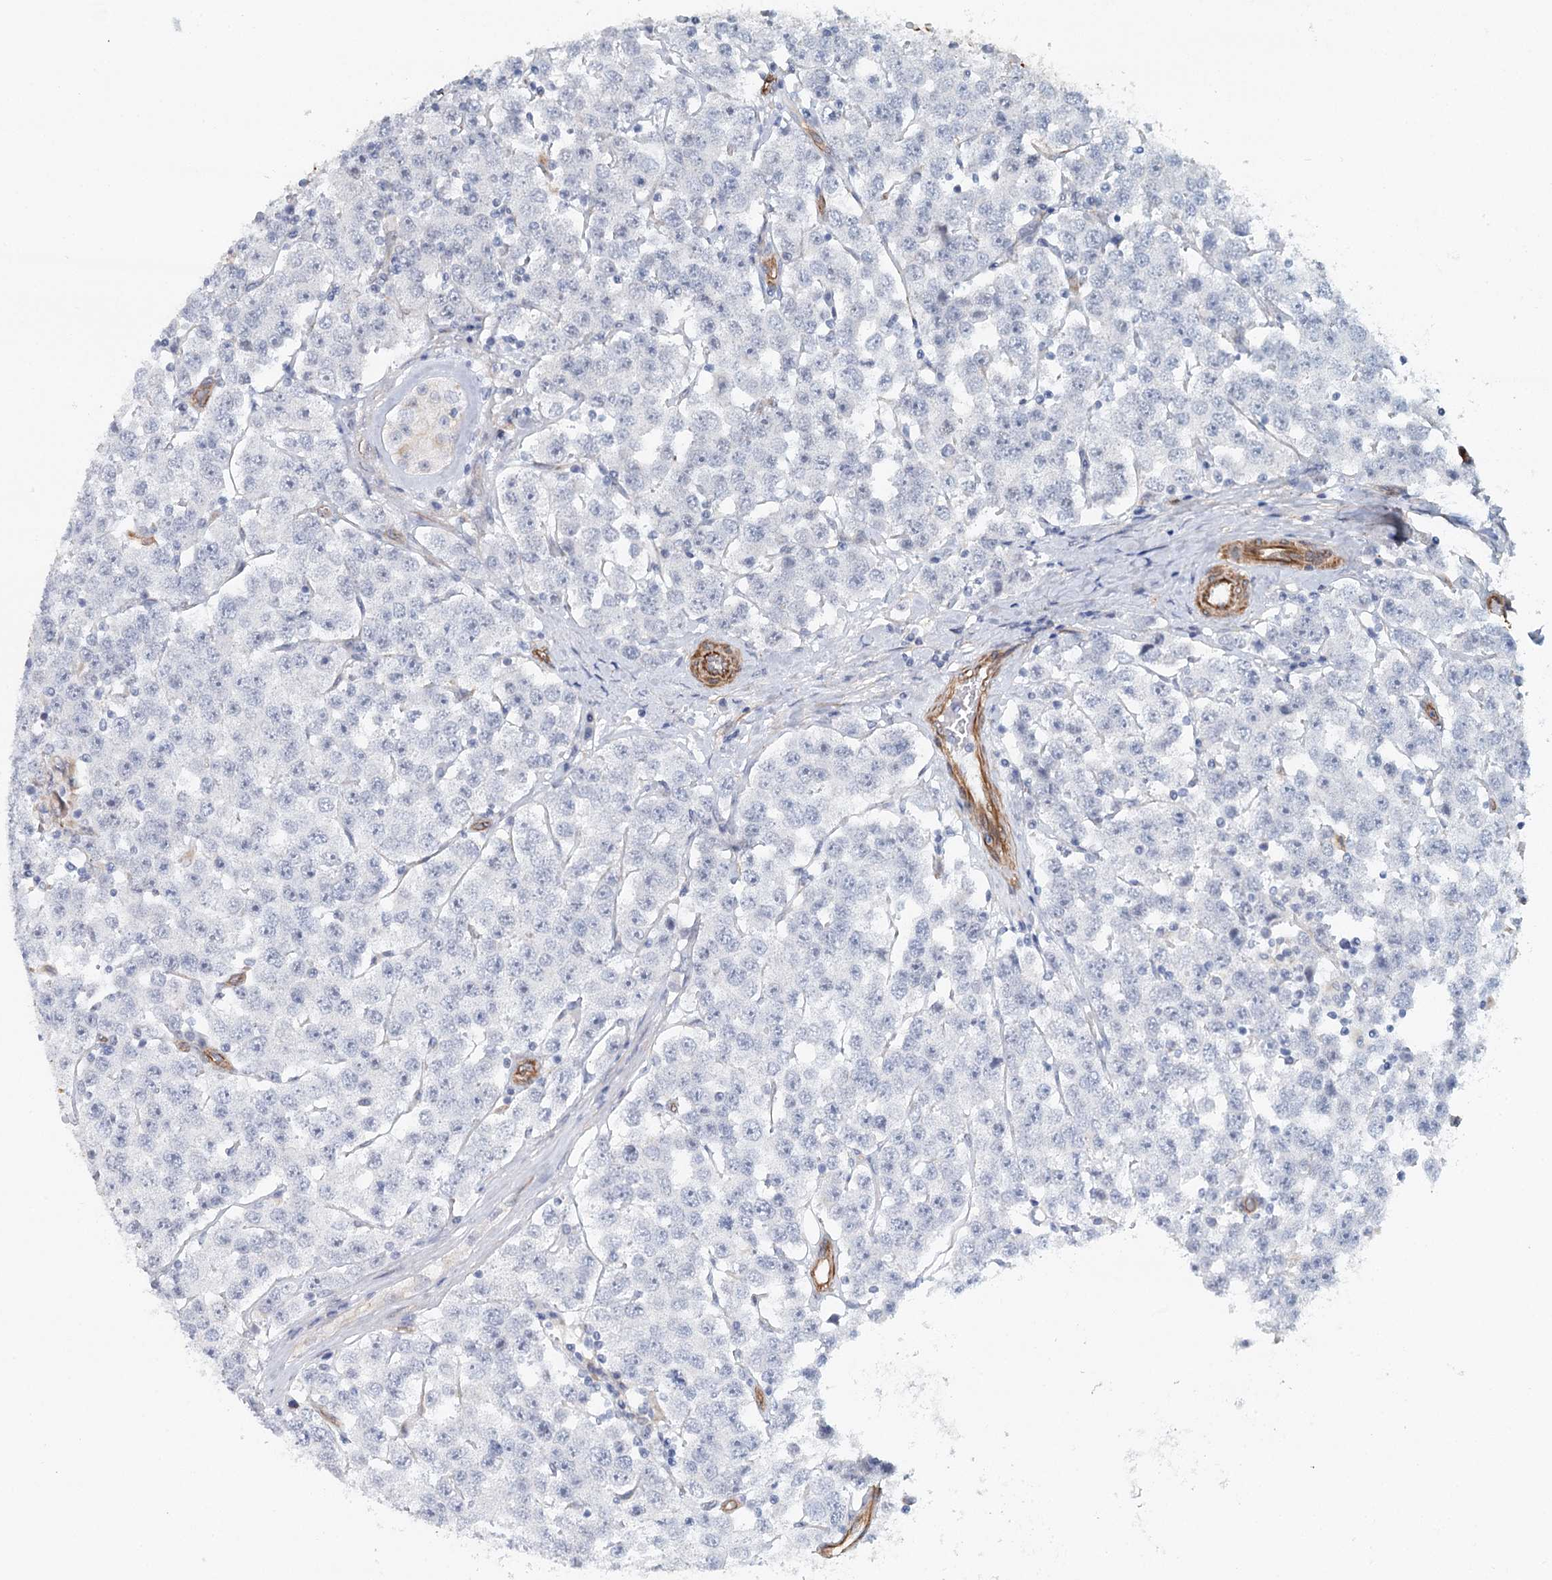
{"staining": {"intensity": "negative", "quantity": "none", "location": "none"}, "tissue": "testis cancer", "cell_type": "Tumor cells", "image_type": "cancer", "snomed": [{"axis": "morphology", "description": "Seminoma, NOS"}, {"axis": "topography", "description": "Testis"}], "caption": "Image shows no protein expression in tumor cells of testis cancer tissue. (Brightfield microscopy of DAB (3,3'-diaminobenzidine) immunohistochemistry at high magnification).", "gene": "SYNPO", "patient": {"sex": "male", "age": 28}}